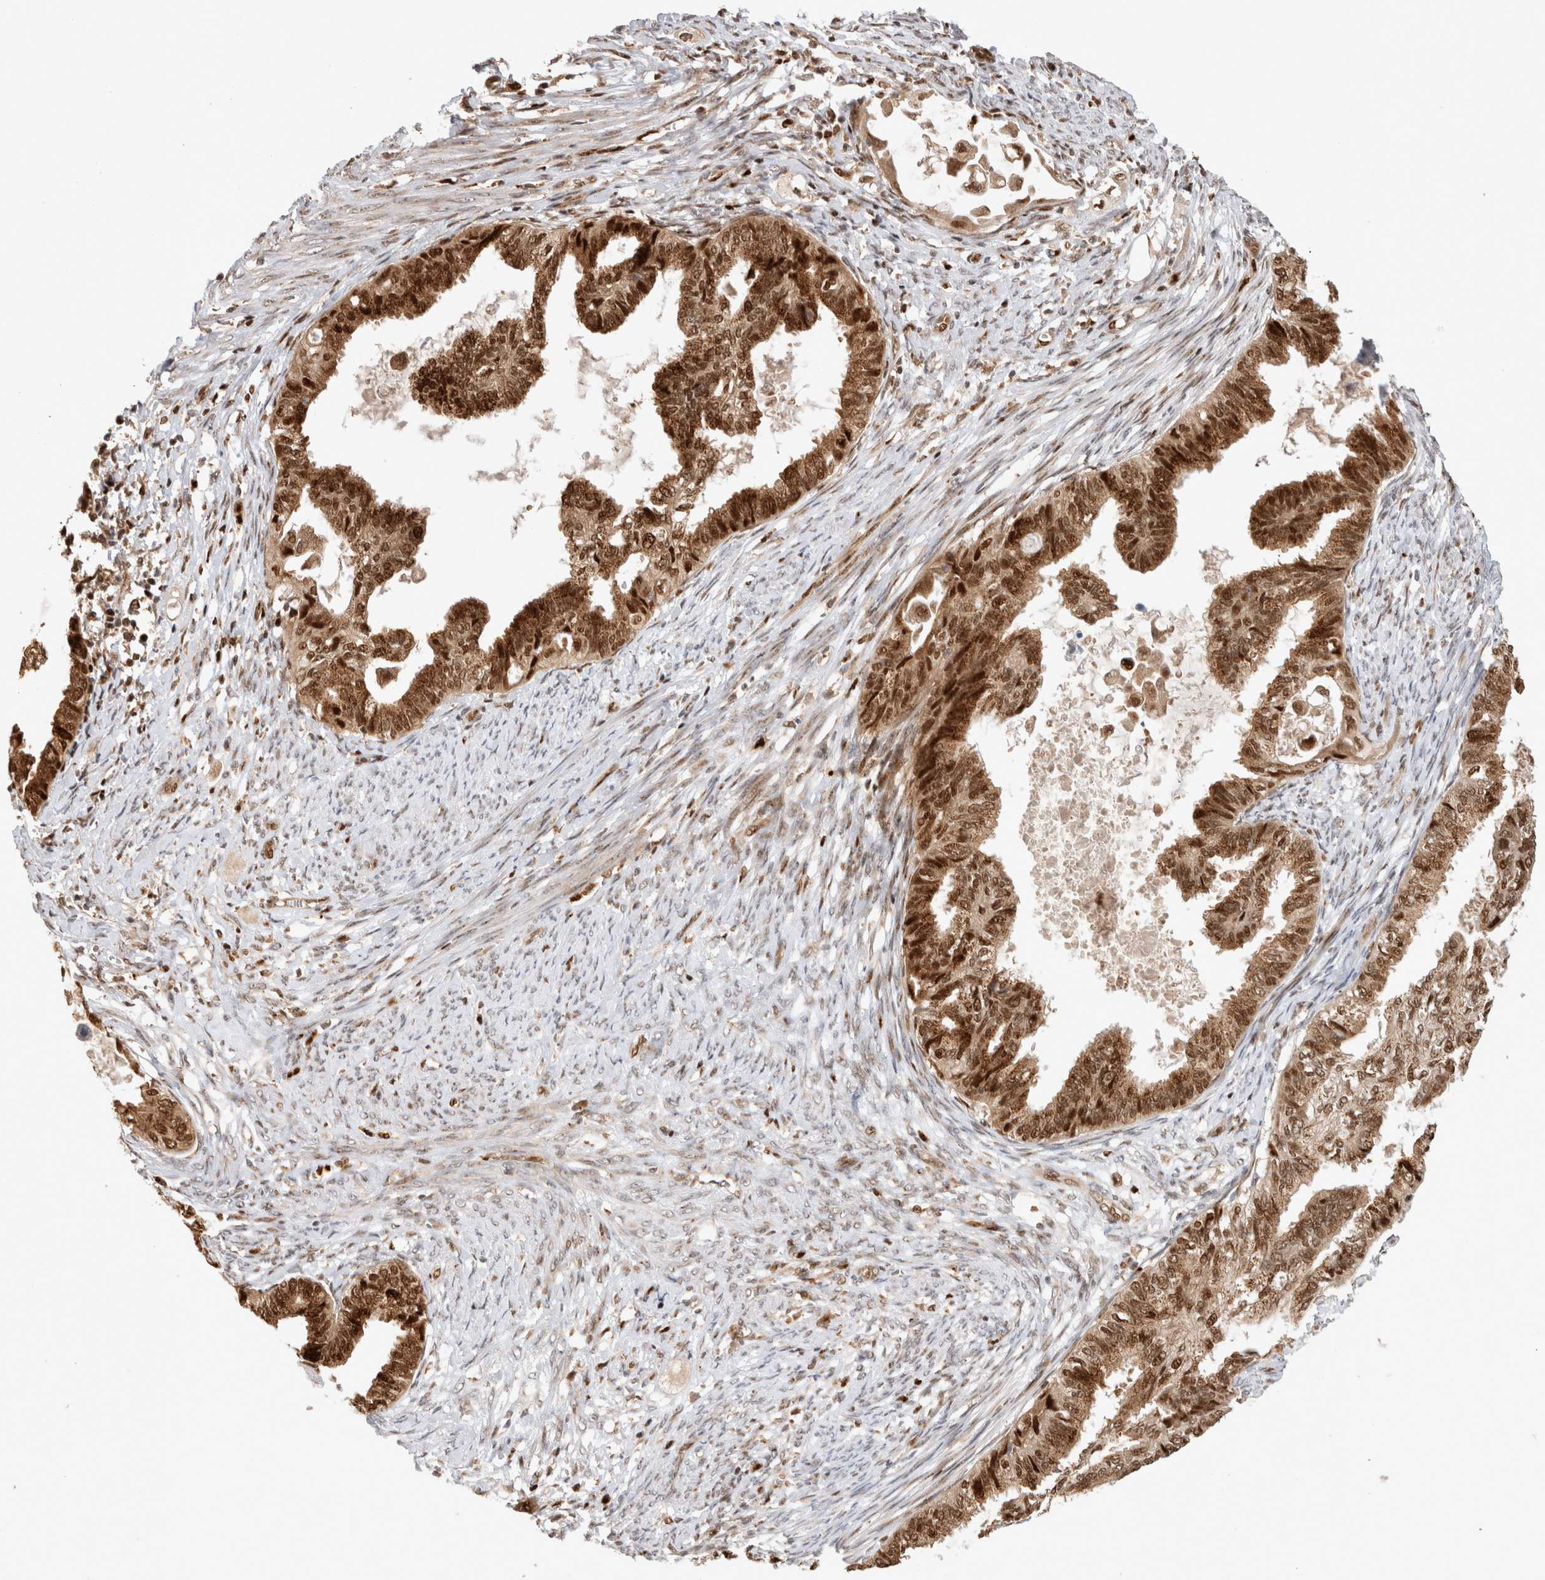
{"staining": {"intensity": "strong", "quantity": ">75%", "location": "cytoplasmic/membranous,nuclear"}, "tissue": "cervical cancer", "cell_type": "Tumor cells", "image_type": "cancer", "snomed": [{"axis": "morphology", "description": "Normal tissue, NOS"}, {"axis": "morphology", "description": "Adenocarcinoma, NOS"}, {"axis": "topography", "description": "Cervix"}, {"axis": "topography", "description": "Endometrium"}], "caption": "Tumor cells show strong cytoplasmic/membranous and nuclear staining in about >75% of cells in cervical cancer (adenocarcinoma). The staining is performed using DAB brown chromogen to label protein expression. The nuclei are counter-stained blue using hematoxylin.", "gene": "OTUD6B", "patient": {"sex": "female", "age": 86}}